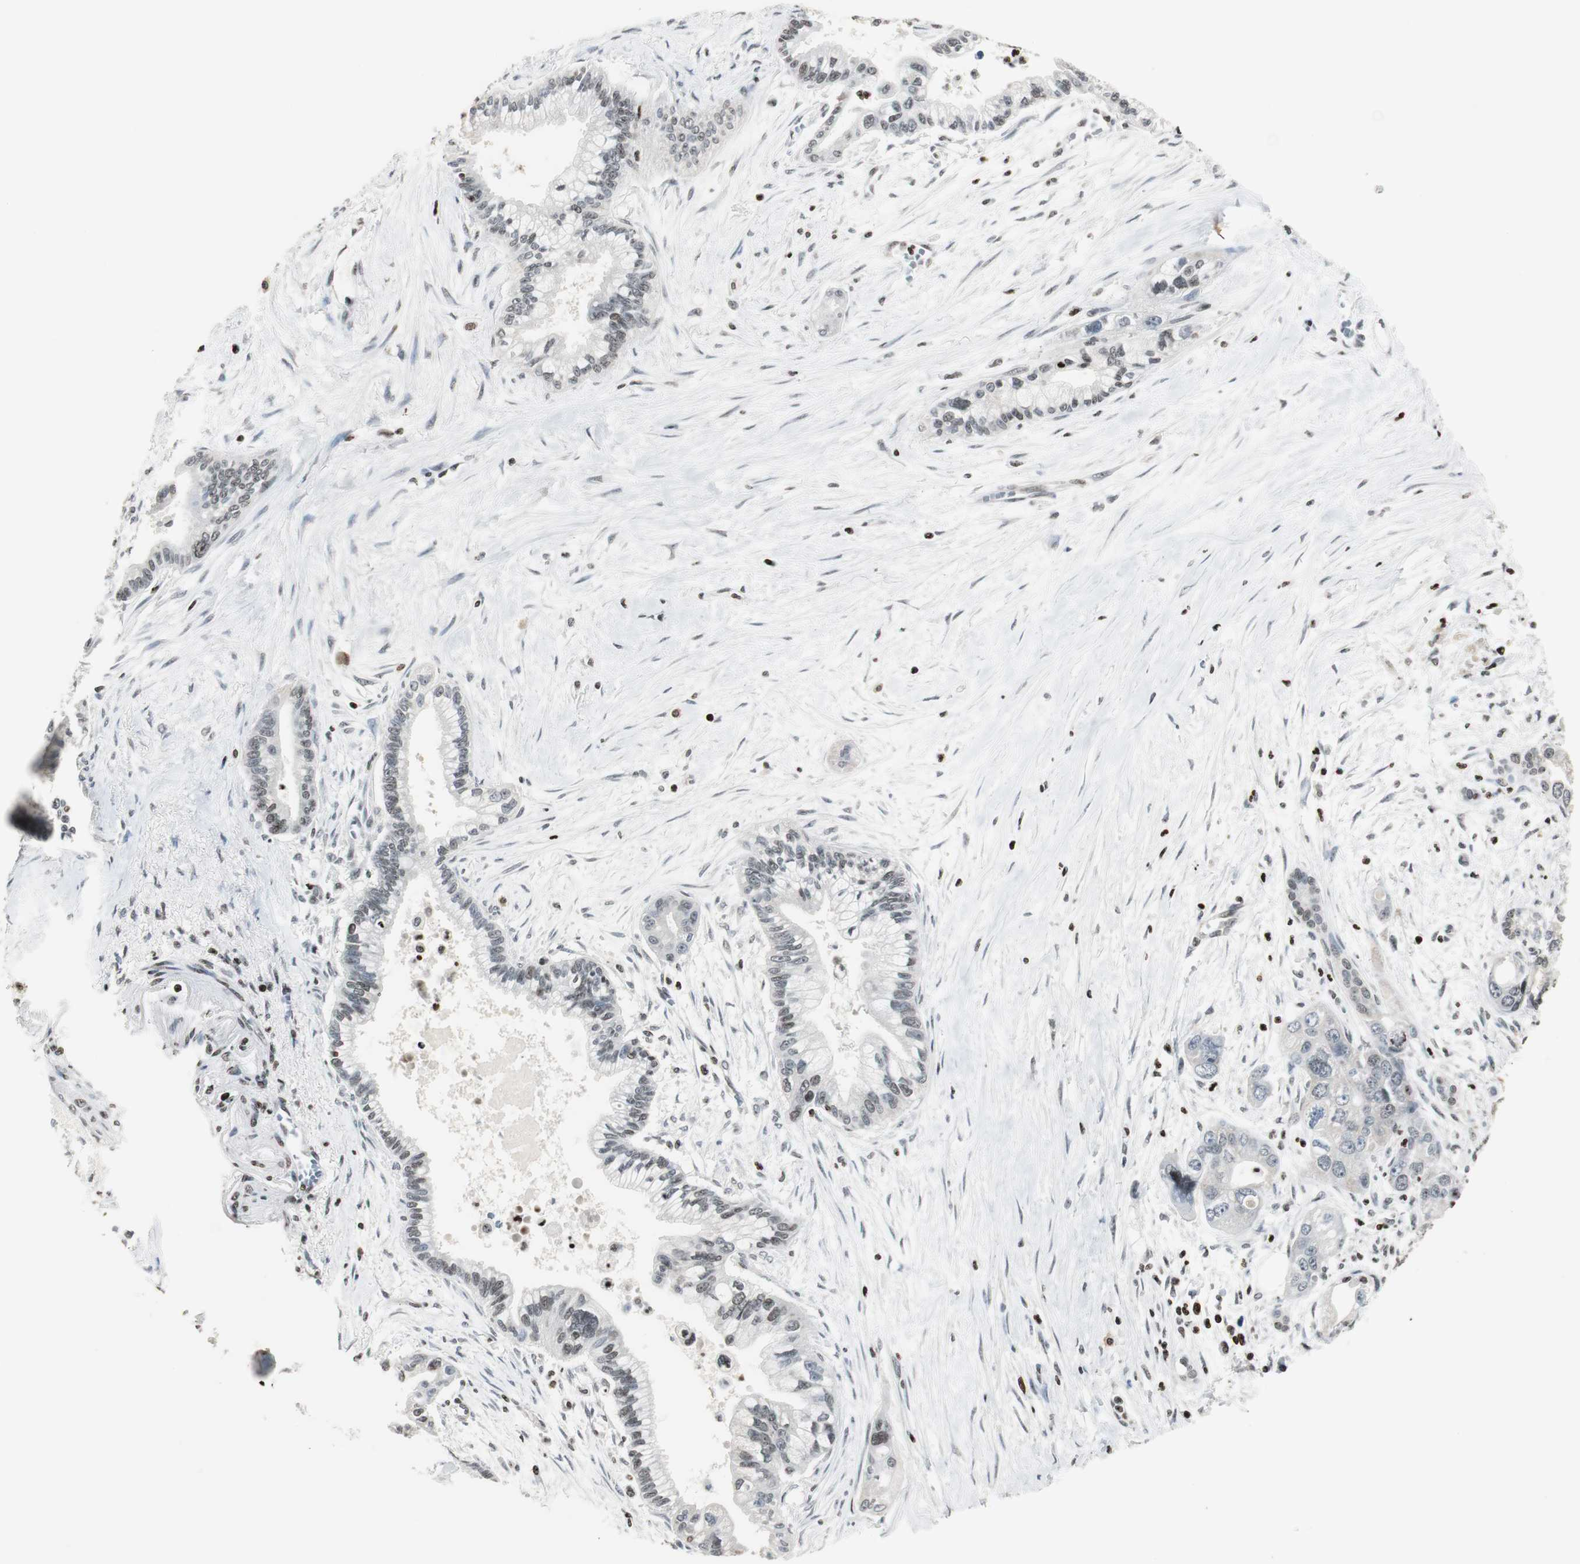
{"staining": {"intensity": "negative", "quantity": "none", "location": "none"}, "tissue": "pancreatic cancer", "cell_type": "Tumor cells", "image_type": "cancer", "snomed": [{"axis": "morphology", "description": "Adenocarcinoma, NOS"}, {"axis": "topography", "description": "Pancreas"}], "caption": "Photomicrograph shows no significant protein positivity in tumor cells of pancreatic cancer.", "gene": "PAXIP1", "patient": {"sex": "male", "age": 70}}